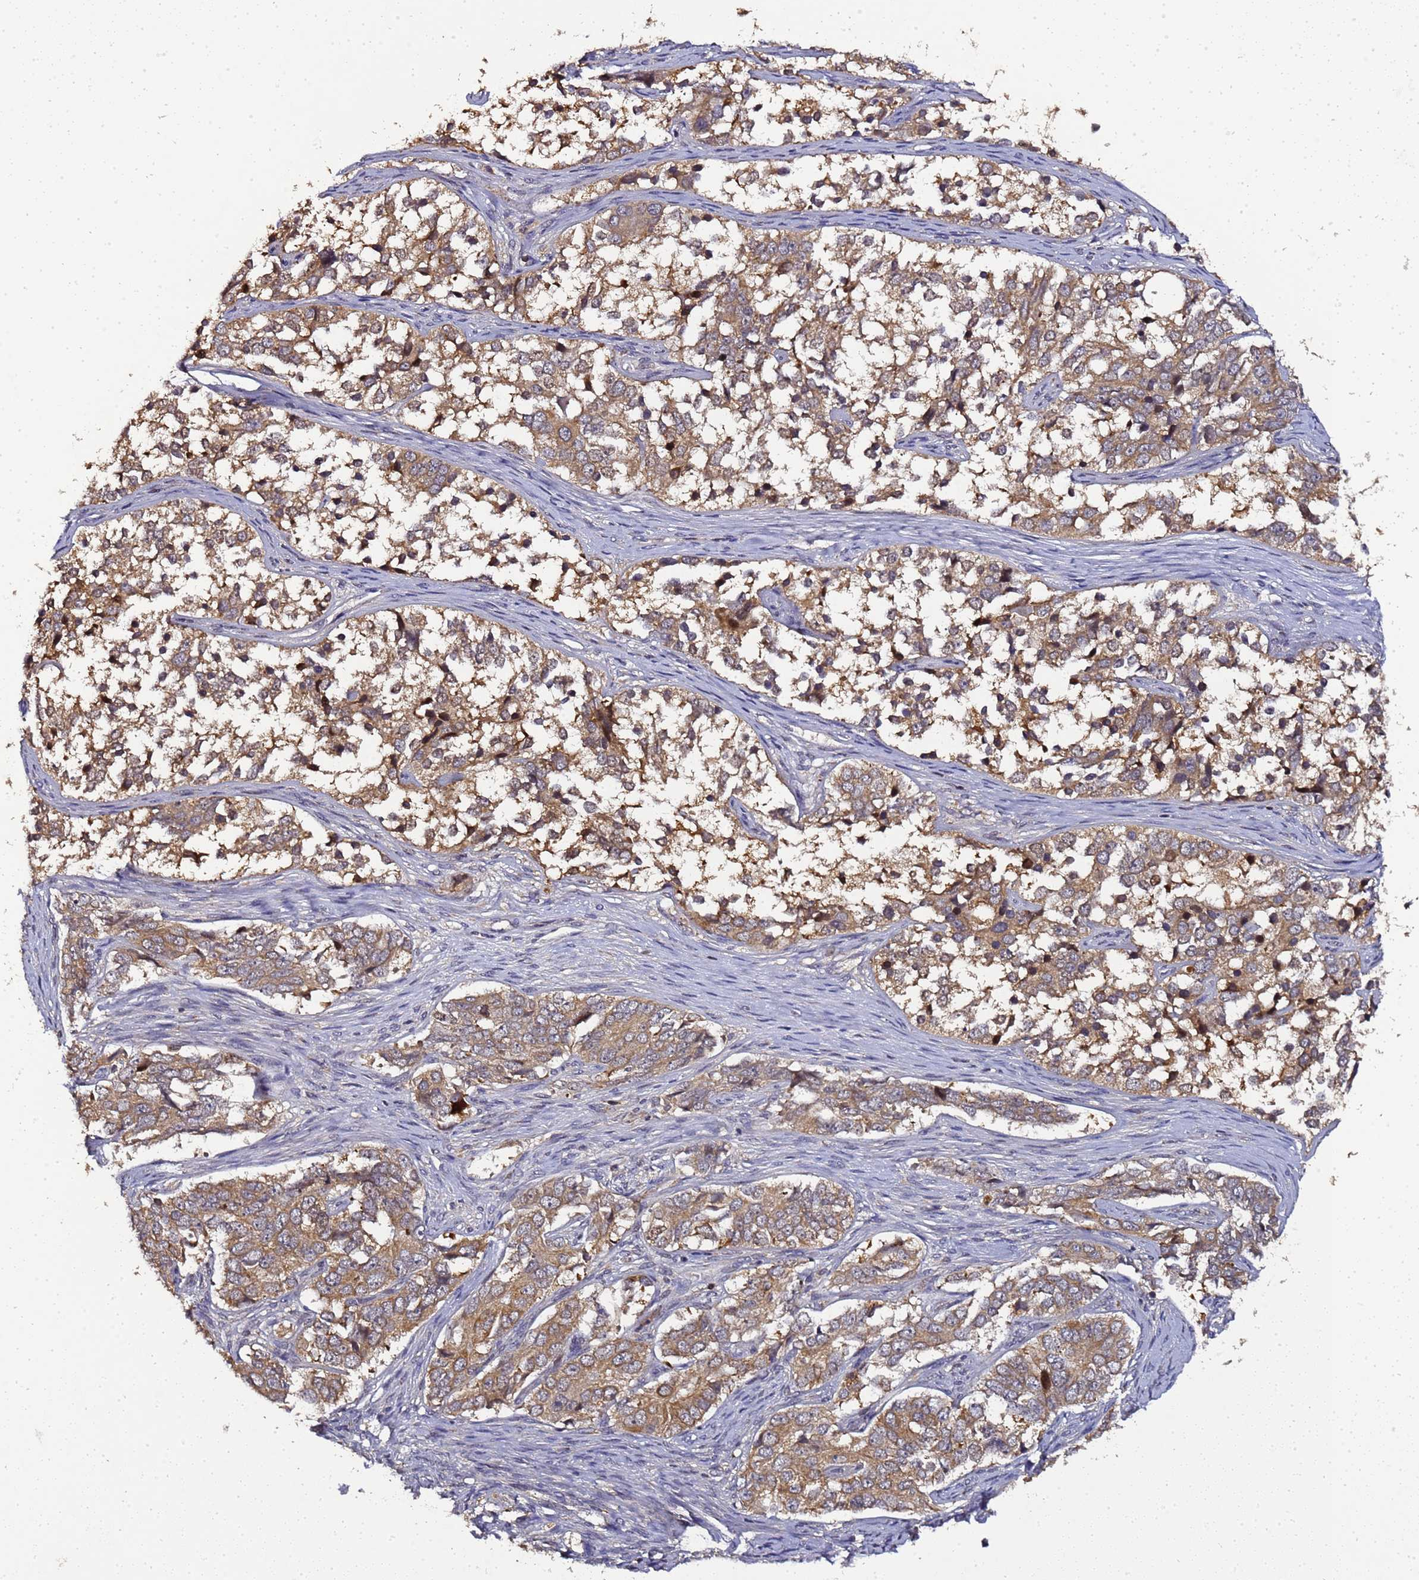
{"staining": {"intensity": "moderate", "quantity": ">75%", "location": "cytoplasmic/membranous"}, "tissue": "ovarian cancer", "cell_type": "Tumor cells", "image_type": "cancer", "snomed": [{"axis": "morphology", "description": "Carcinoma, endometroid"}, {"axis": "topography", "description": "Ovary"}], "caption": "Immunohistochemical staining of human ovarian cancer exhibits moderate cytoplasmic/membranous protein expression in approximately >75% of tumor cells.", "gene": "LGI4", "patient": {"sex": "female", "age": 51}}